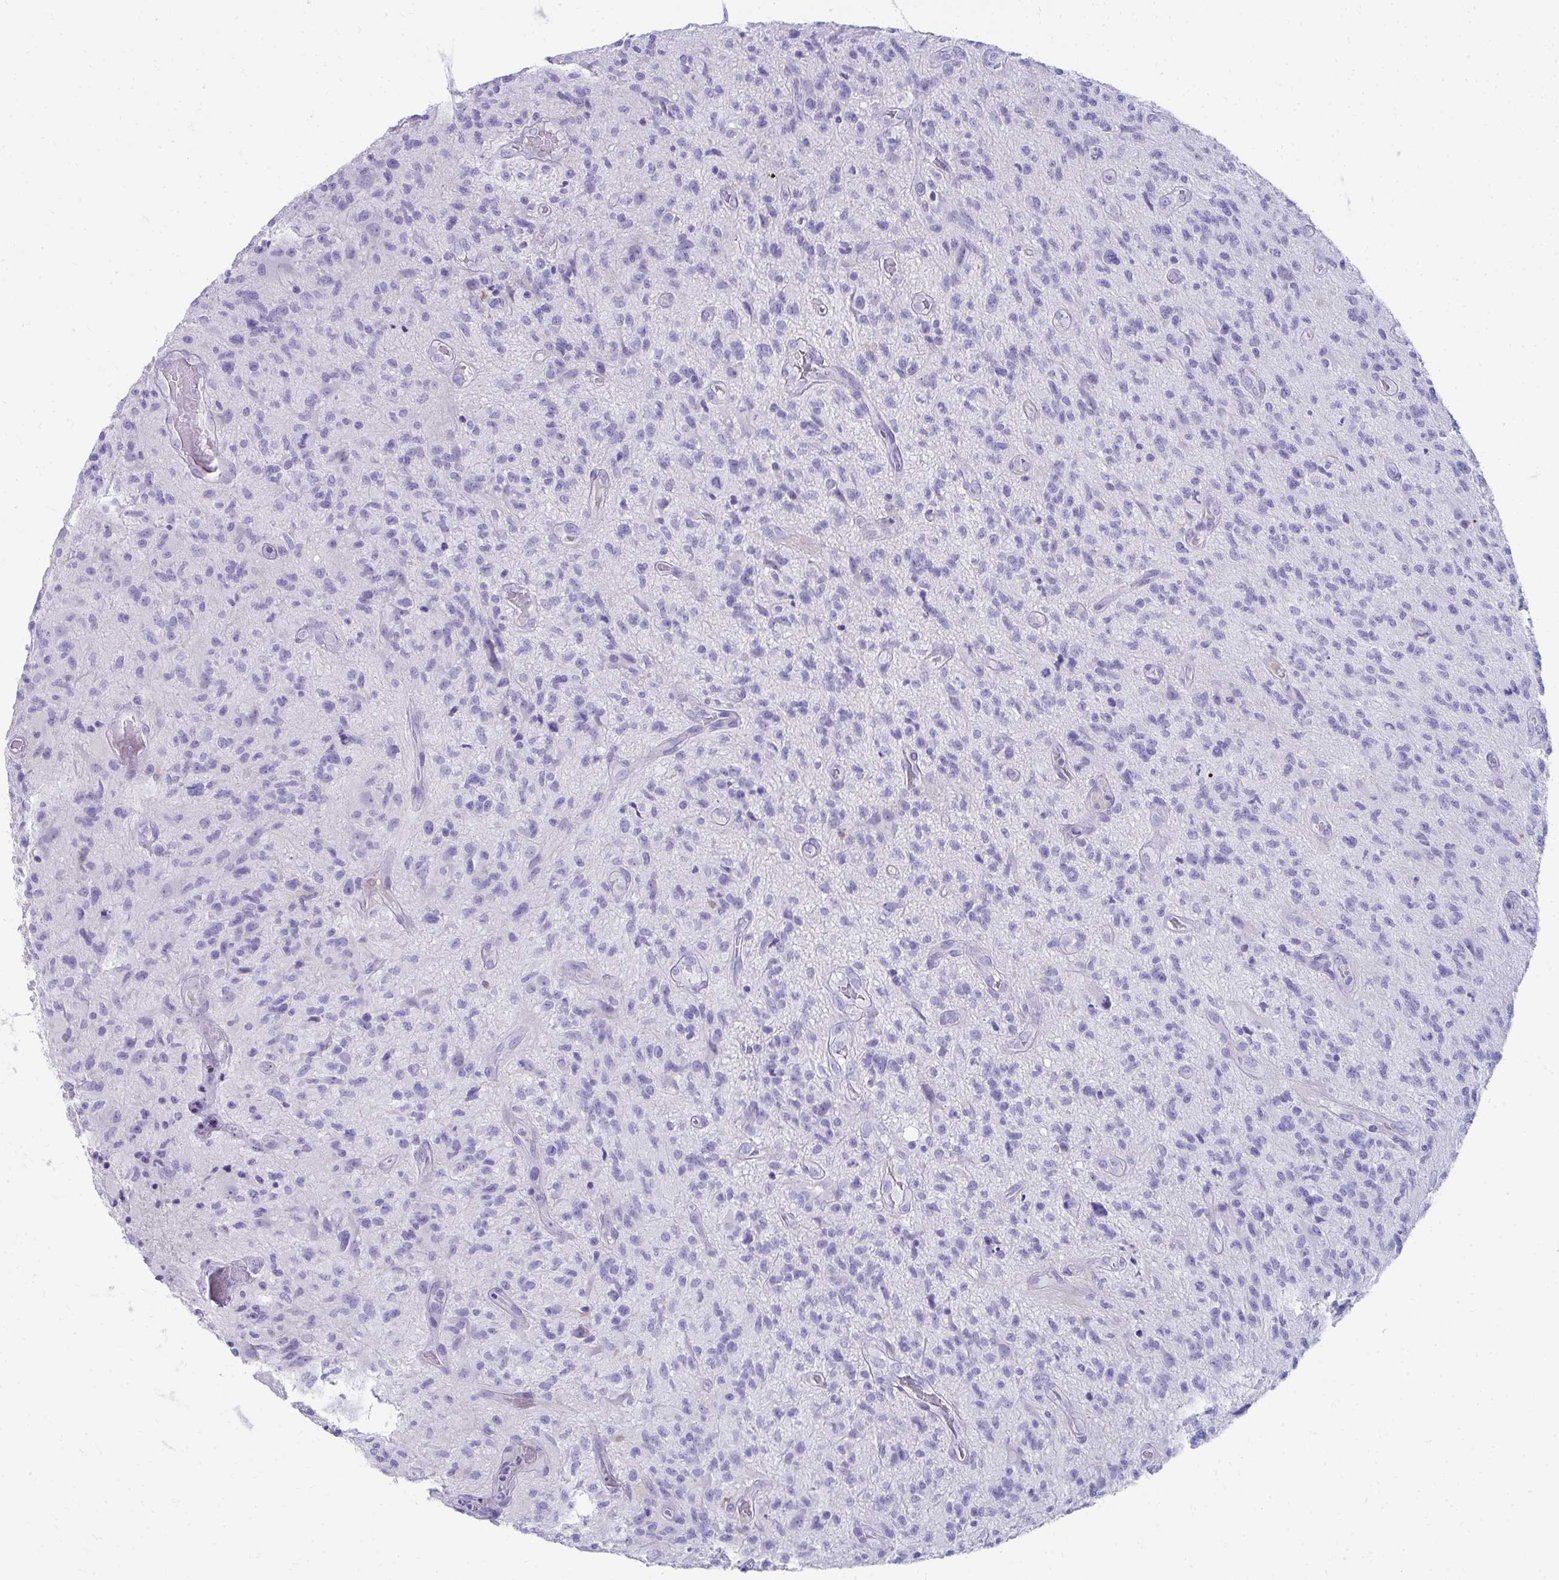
{"staining": {"intensity": "negative", "quantity": "none", "location": "none"}, "tissue": "glioma", "cell_type": "Tumor cells", "image_type": "cancer", "snomed": [{"axis": "morphology", "description": "Glioma, malignant, High grade"}, {"axis": "topography", "description": "Brain"}], "caption": "IHC photomicrograph of neoplastic tissue: malignant high-grade glioma stained with DAB (3,3'-diaminobenzidine) shows no significant protein staining in tumor cells.", "gene": "SEC14L3", "patient": {"sex": "male", "age": 67}}